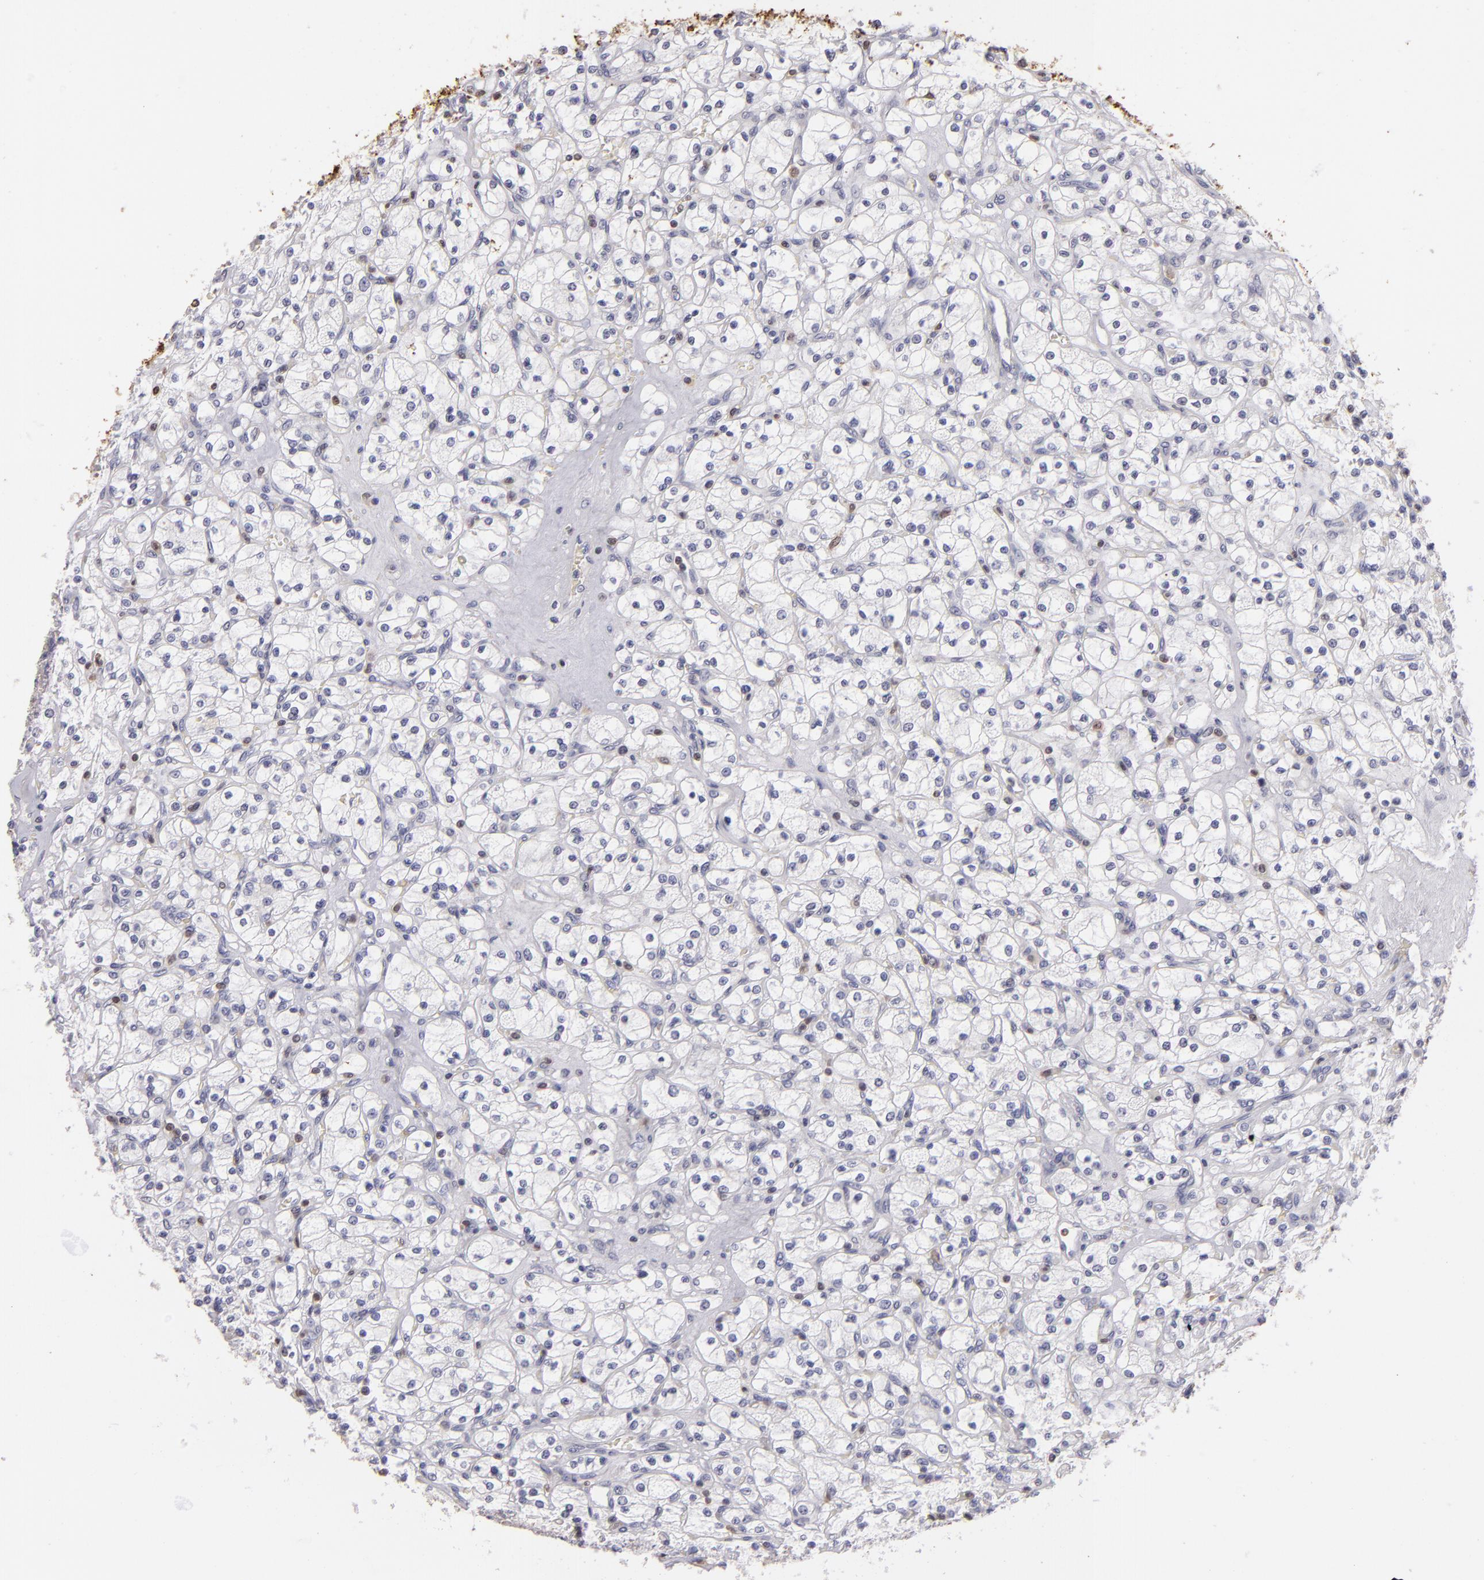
{"staining": {"intensity": "negative", "quantity": "none", "location": "none"}, "tissue": "renal cancer", "cell_type": "Tumor cells", "image_type": "cancer", "snomed": [{"axis": "morphology", "description": "Adenocarcinoma, NOS"}, {"axis": "topography", "description": "Kidney"}], "caption": "There is no significant positivity in tumor cells of adenocarcinoma (renal).", "gene": "S100A2", "patient": {"sex": "female", "age": 83}}